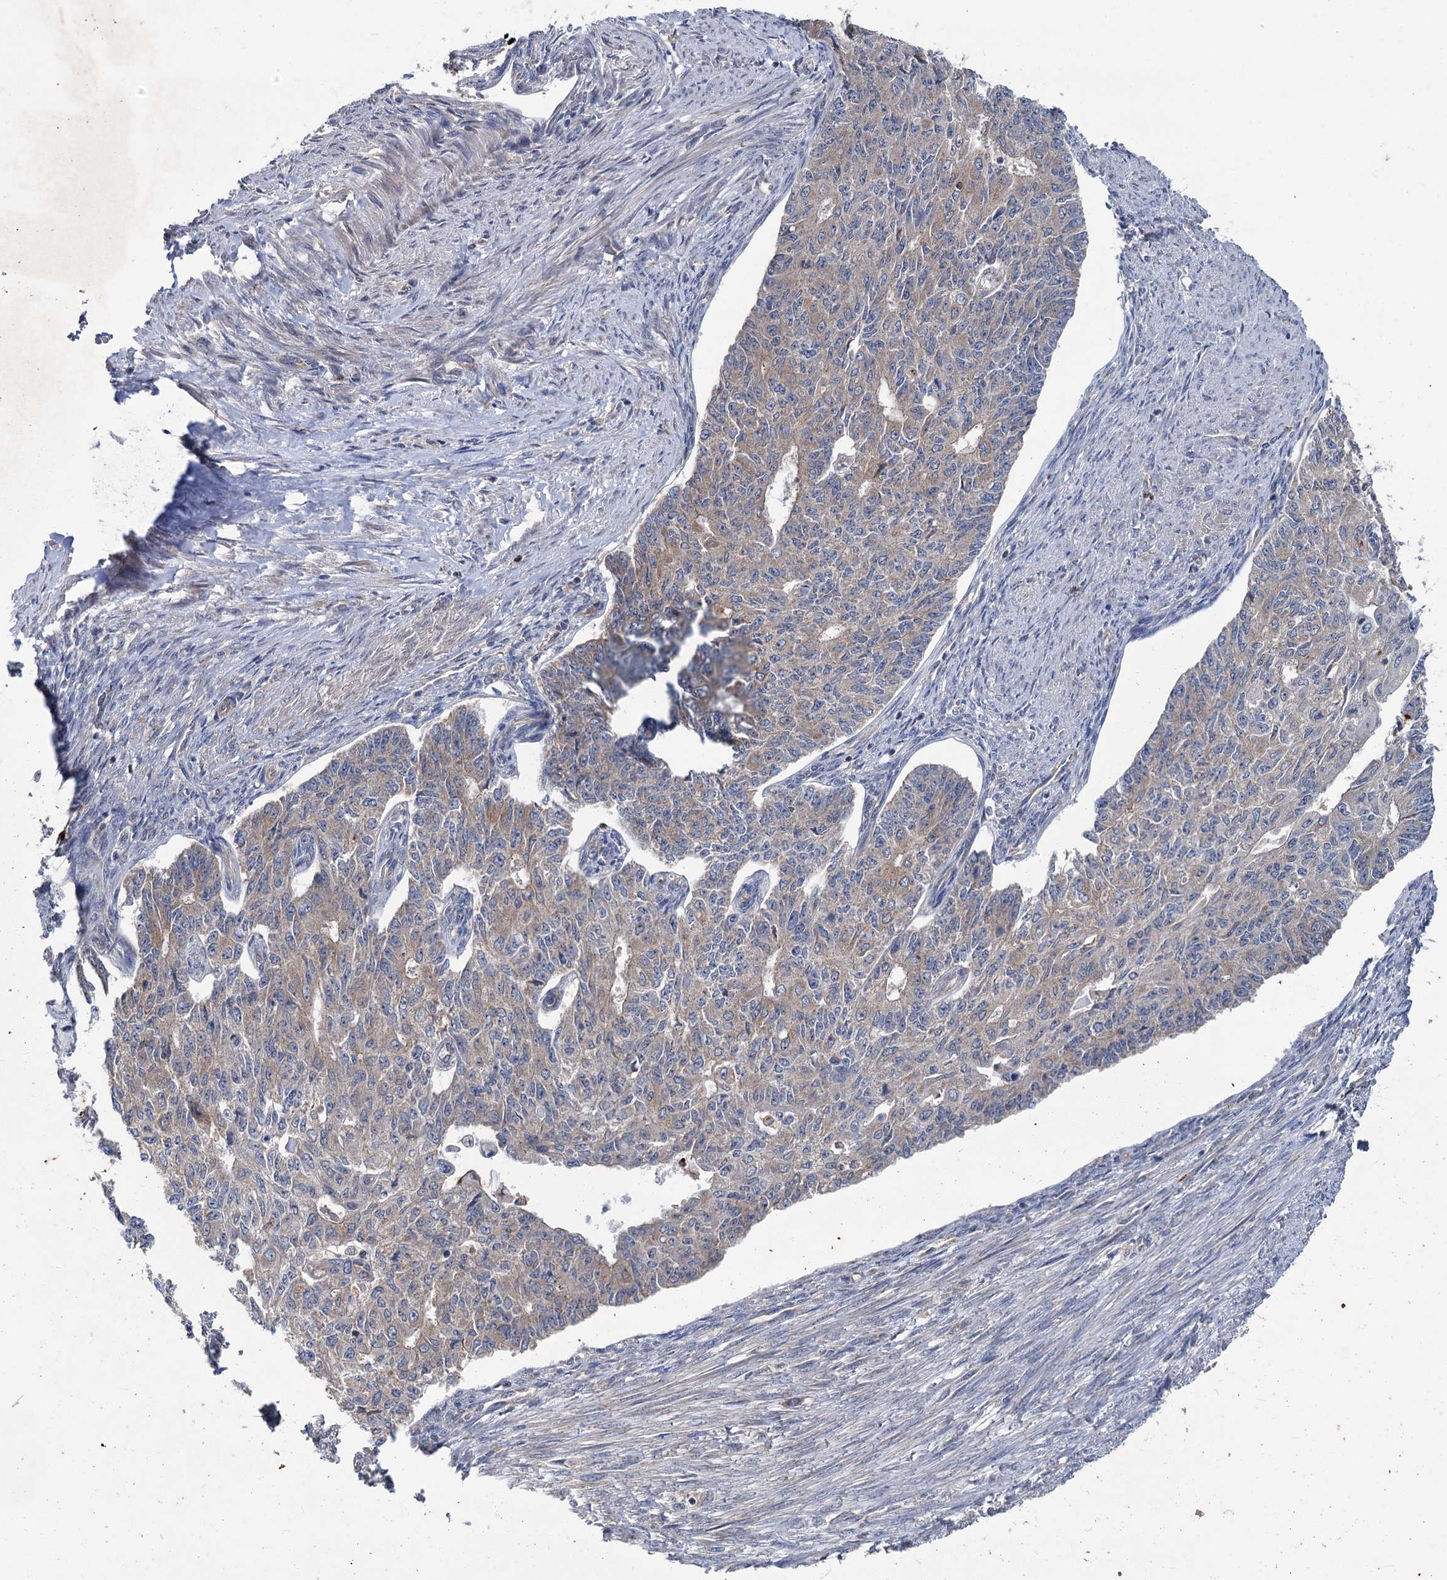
{"staining": {"intensity": "weak", "quantity": "<25%", "location": "cytoplasmic/membranous"}, "tissue": "endometrial cancer", "cell_type": "Tumor cells", "image_type": "cancer", "snomed": [{"axis": "morphology", "description": "Adenocarcinoma, NOS"}, {"axis": "topography", "description": "Endometrium"}], "caption": "Micrograph shows no protein expression in tumor cells of endometrial cancer tissue.", "gene": "DYNC2H1", "patient": {"sex": "female", "age": 32}}